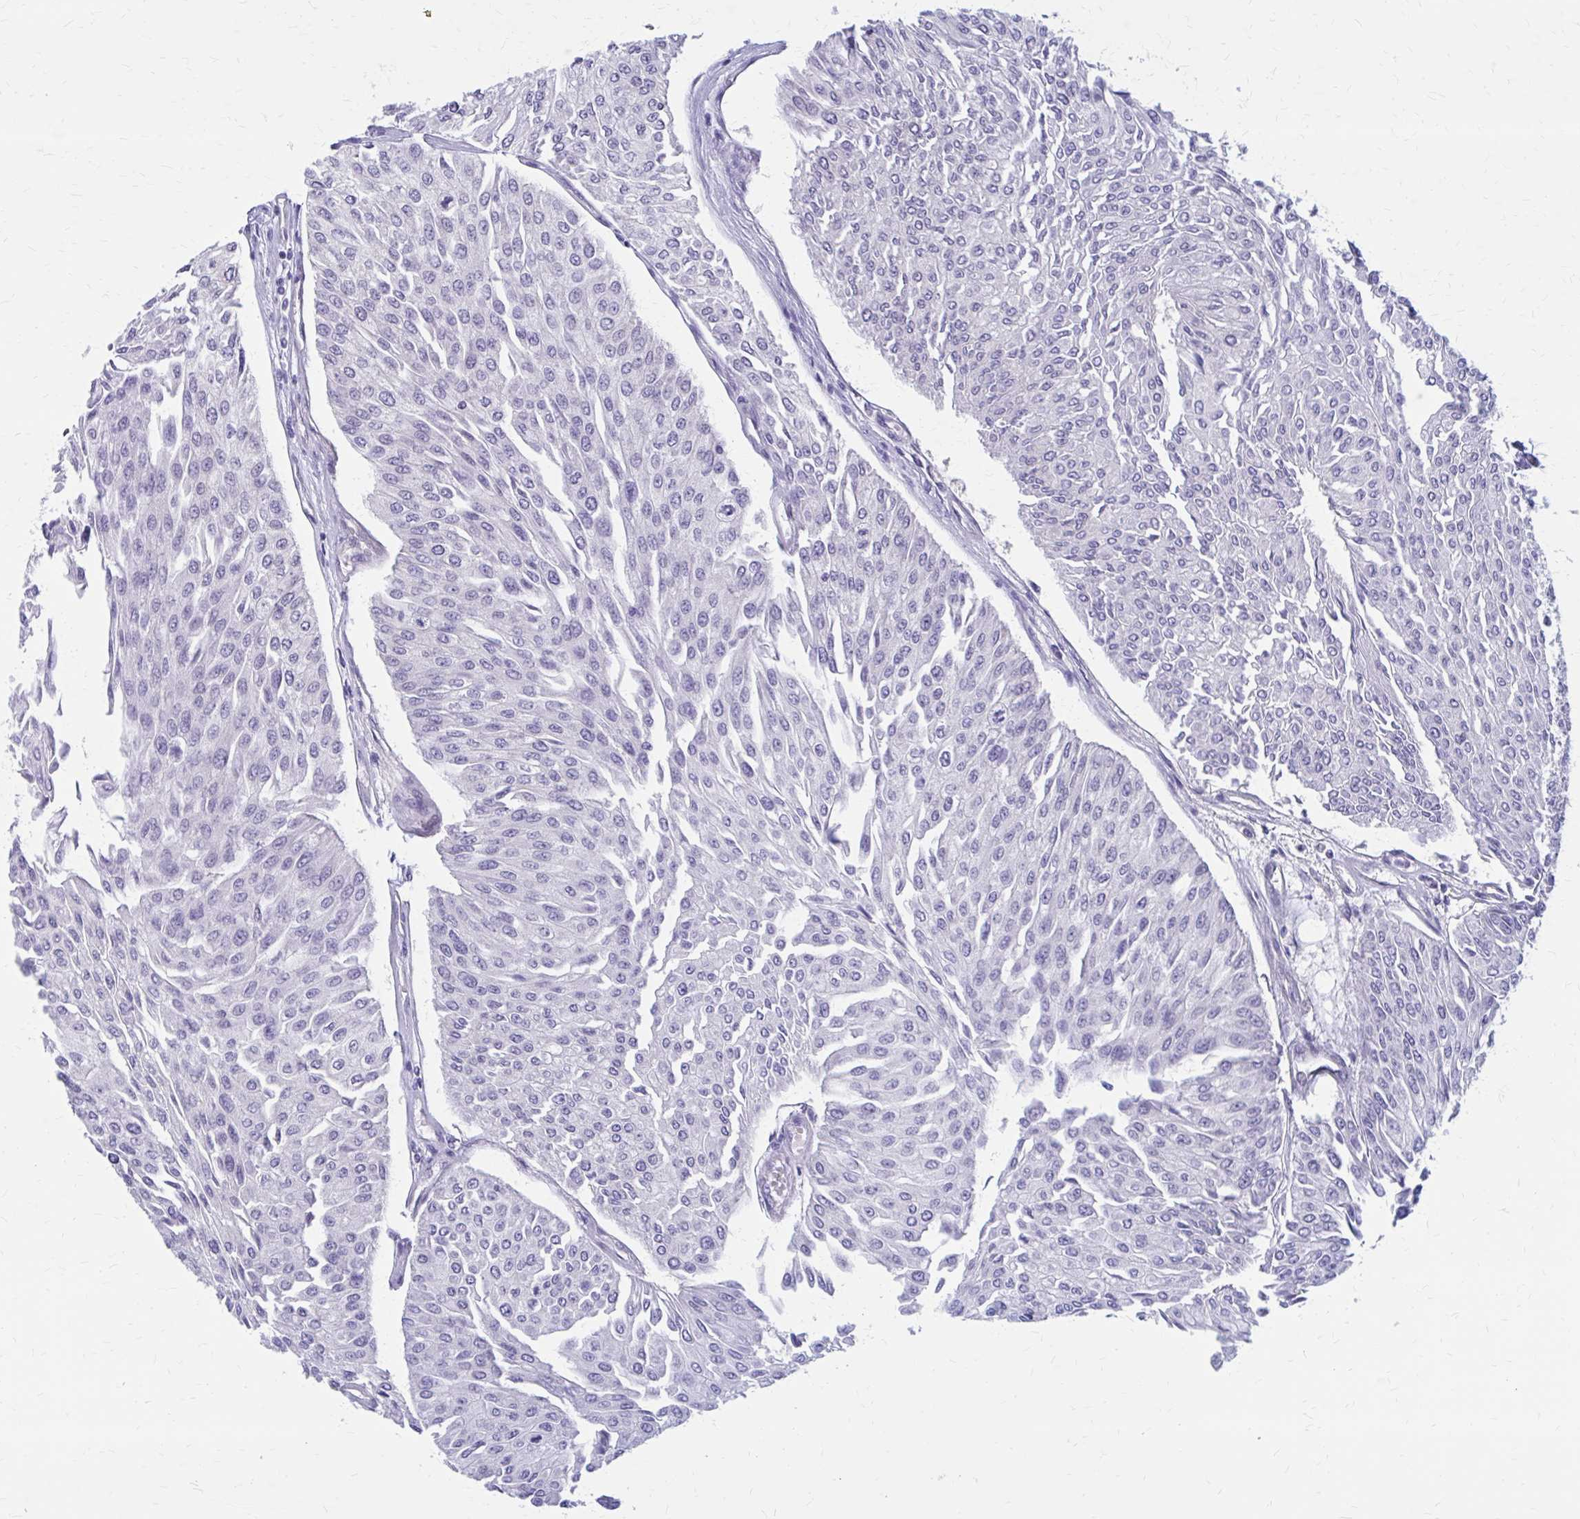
{"staining": {"intensity": "negative", "quantity": "none", "location": "none"}, "tissue": "urothelial cancer", "cell_type": "Tumor cells", "image_type": "cancer", "snomed": [{"axis": "morphology", "description": "Urothelial carcinoma, Low grade"}, {"axis": "topography", "description": "Urinary bladder"}], "caption": "Protein analysis of urothelial cancer reveals no significant positivity in tumor cells.", "gene": "CLIC2", "patient": {"sex": "male", "age": 67}}